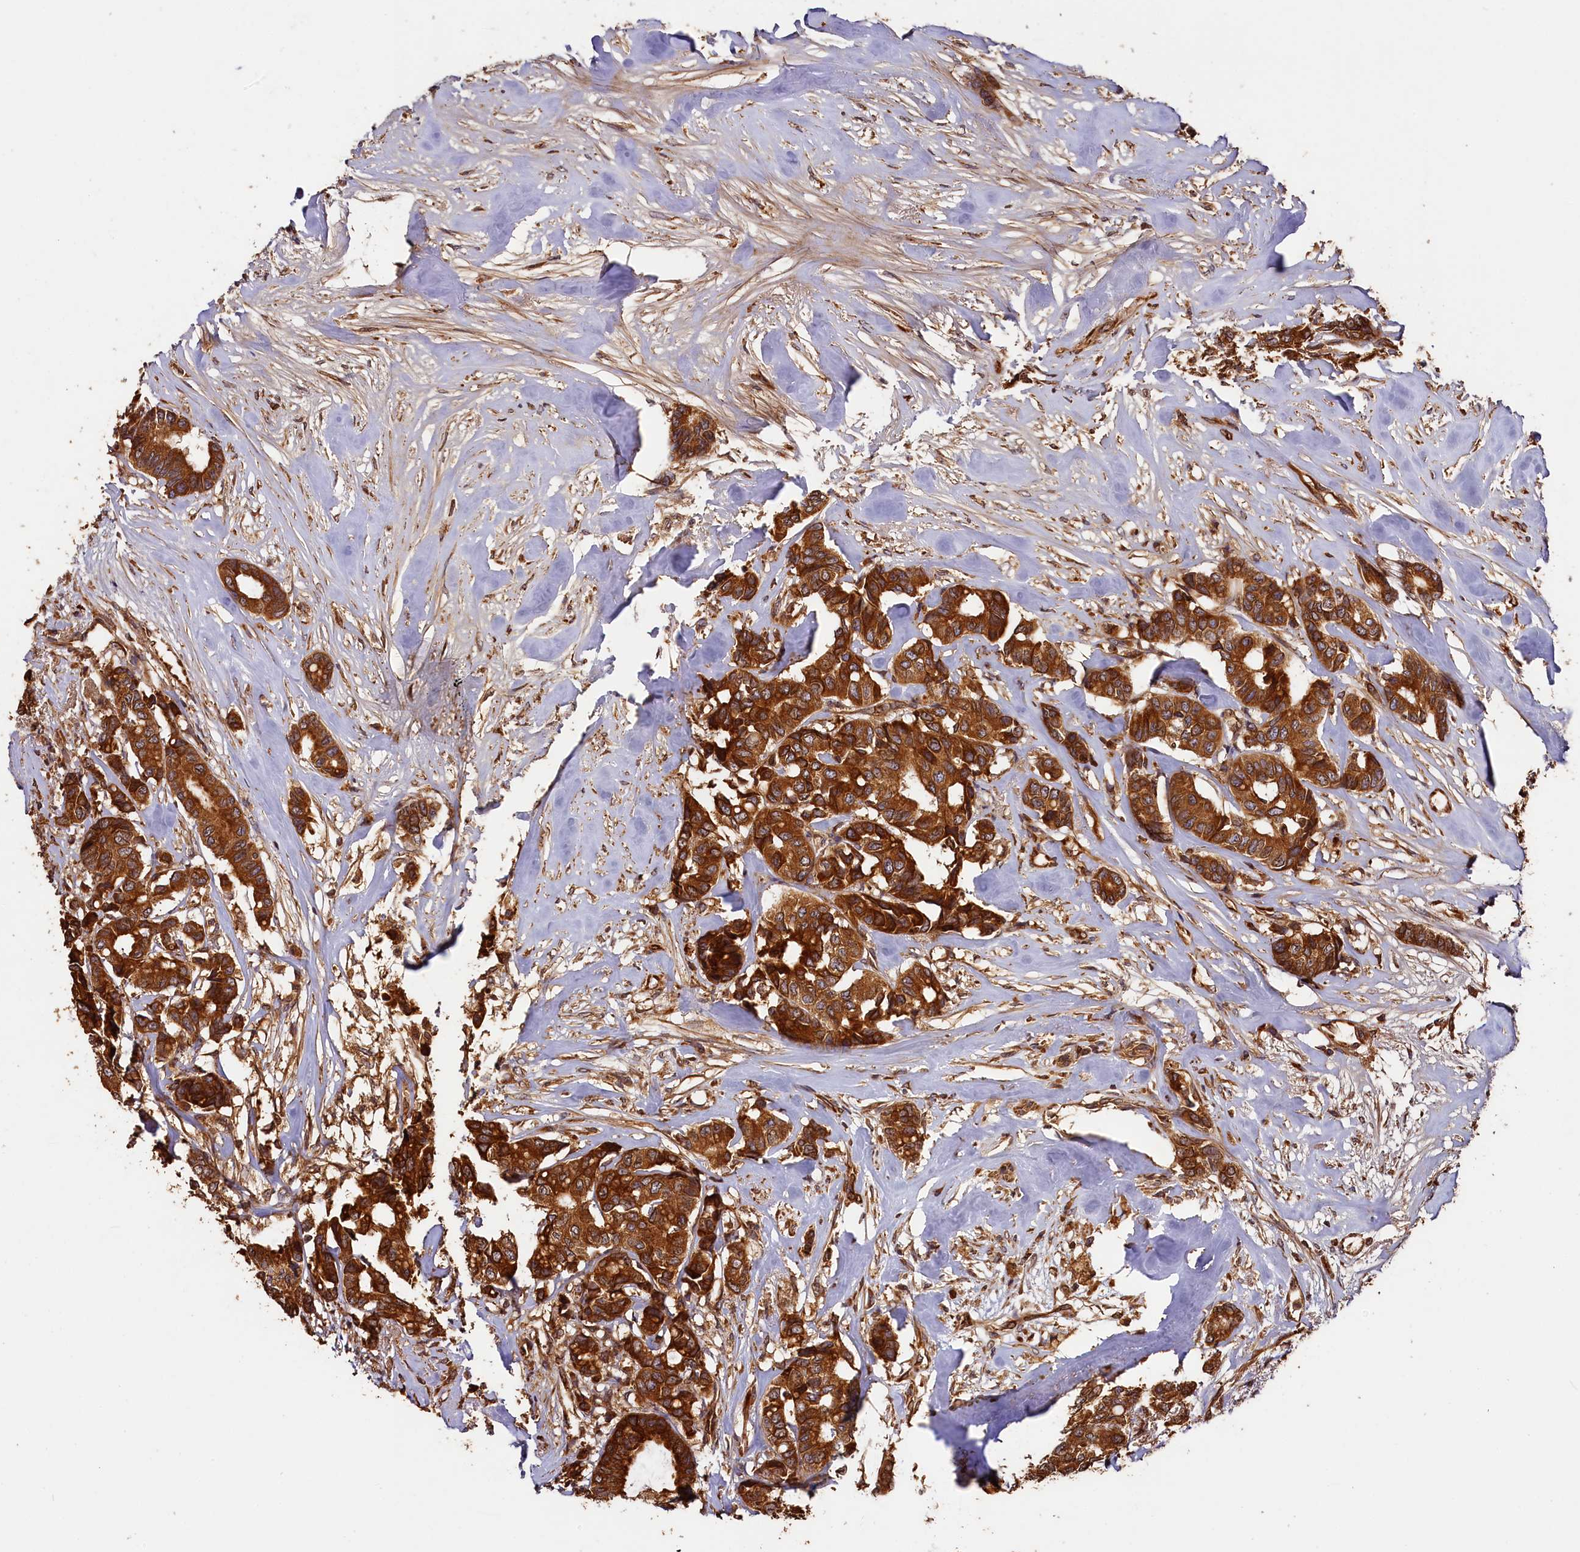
{"staining": {"intensity": "strong", "quantity": ">75%", "location": "cytoplasmic/membranous"}, "tissue": "breast cancer", "cell_type": "Tumor cells", "image_type": "cancer", "snomed": [{"axis": "morphology", "description": "Duct carcinoma"}, {"axis": "topography", "description": "Breast"}], "caption": "This is an image of immunohistochemistry (IHC) staining of breast intraductal carcinoma, which shows strong staining in the cytoplasmic/membranous of tumor cells.", "gene": "HMOX2", "patient": {"sex": "female", "age": 87}}